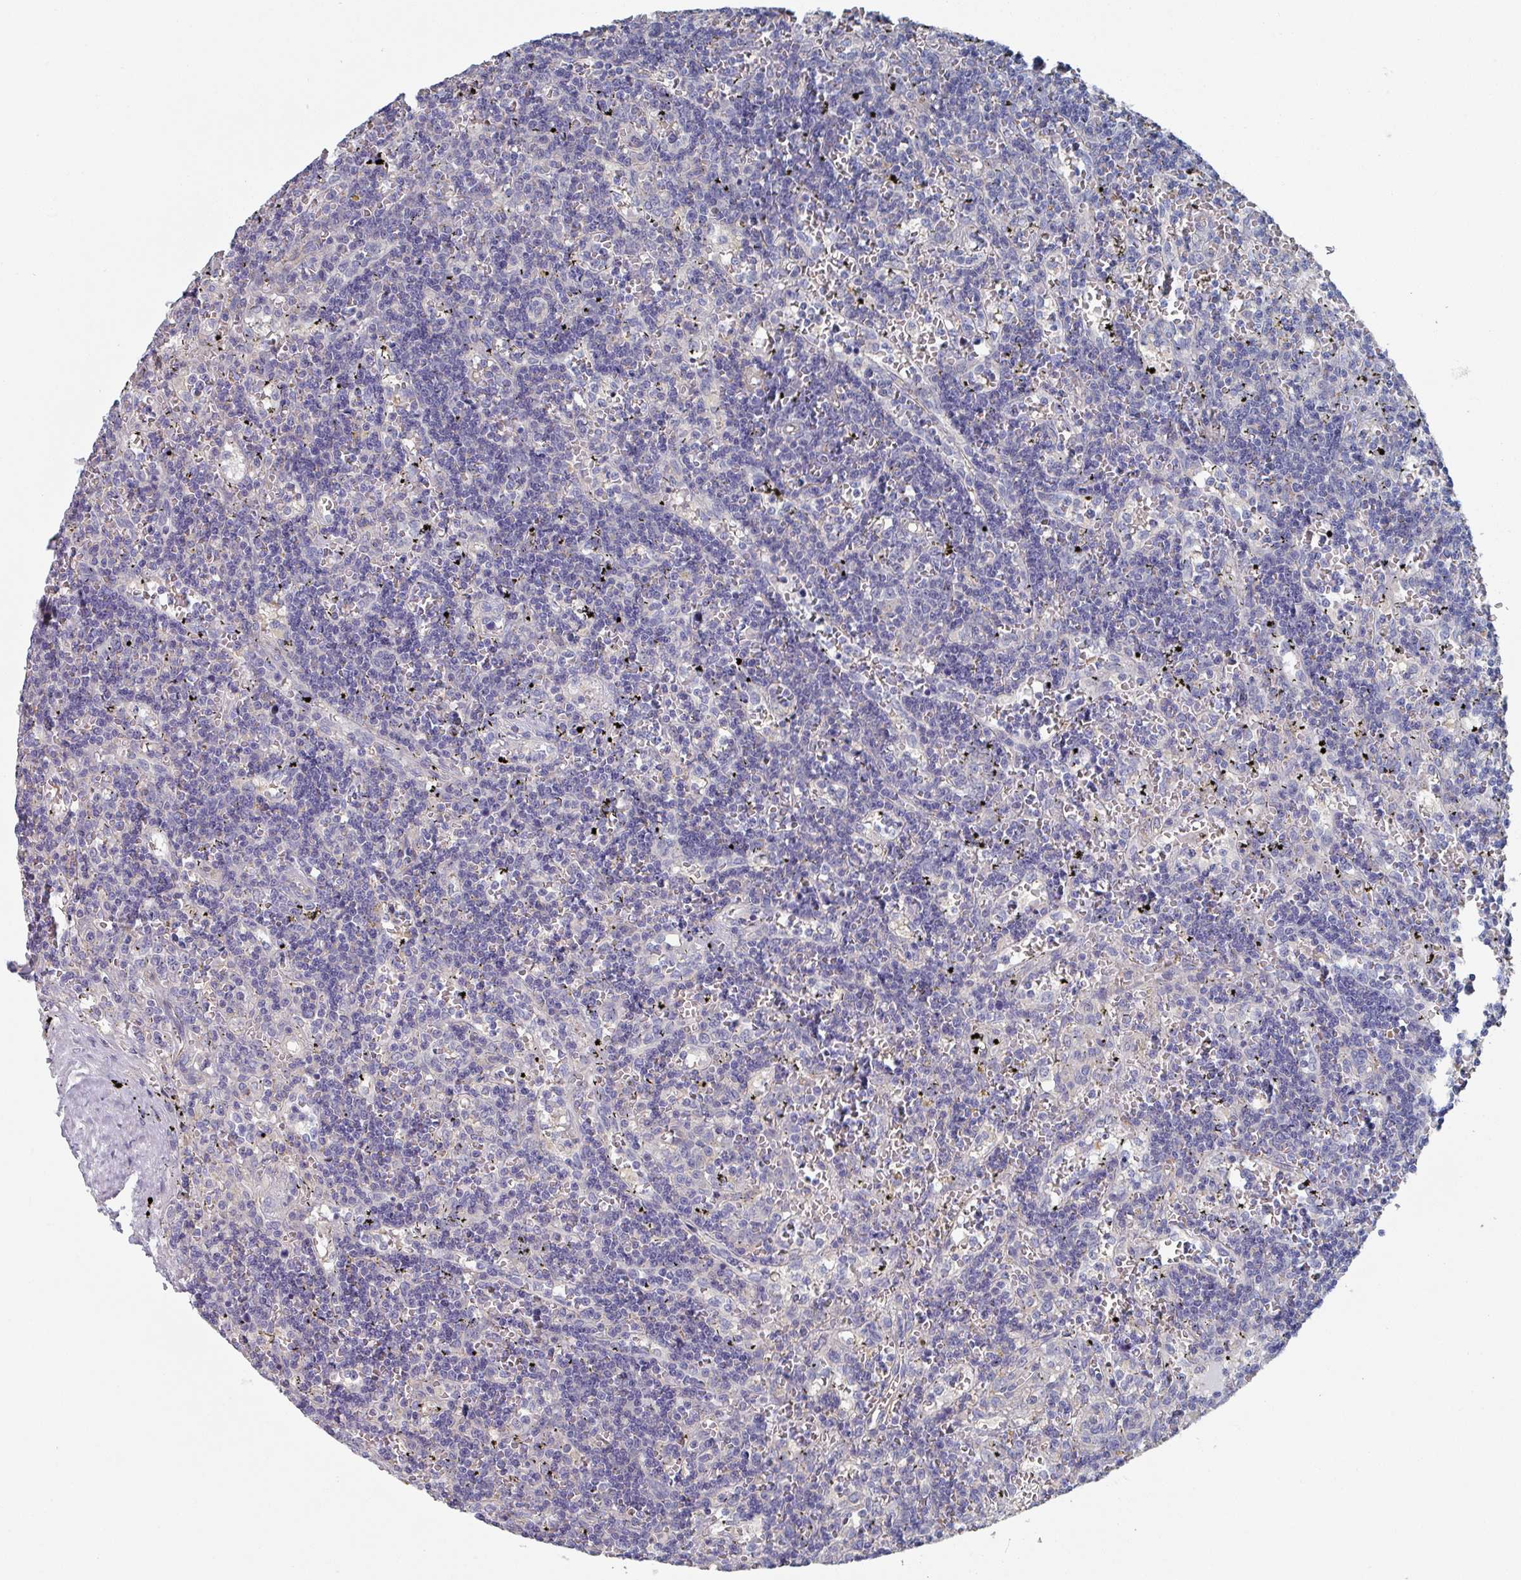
{"staining": {"intensity": "negative", "quantity": "none", "location": "none"}, "tissue": "lymphoma", "cell_type": "Tumor cells", "image_type": "cancer", "snomed": [{"axis": "morphology", "description": "Malignant lymphoma, non-Hodgkin's type, Low grade"}, {"axis": "topography", "description": "Spleen"}], "caption": "Immunohistochemistry (IHC) micrograph of low-grade malignant lymphoma, non-Hodgkin's type stained for a protein (brown), which shows no positivity in tumor cells.", "gene": "EFL1", "patient": {"sex": "male", "age": 60}}